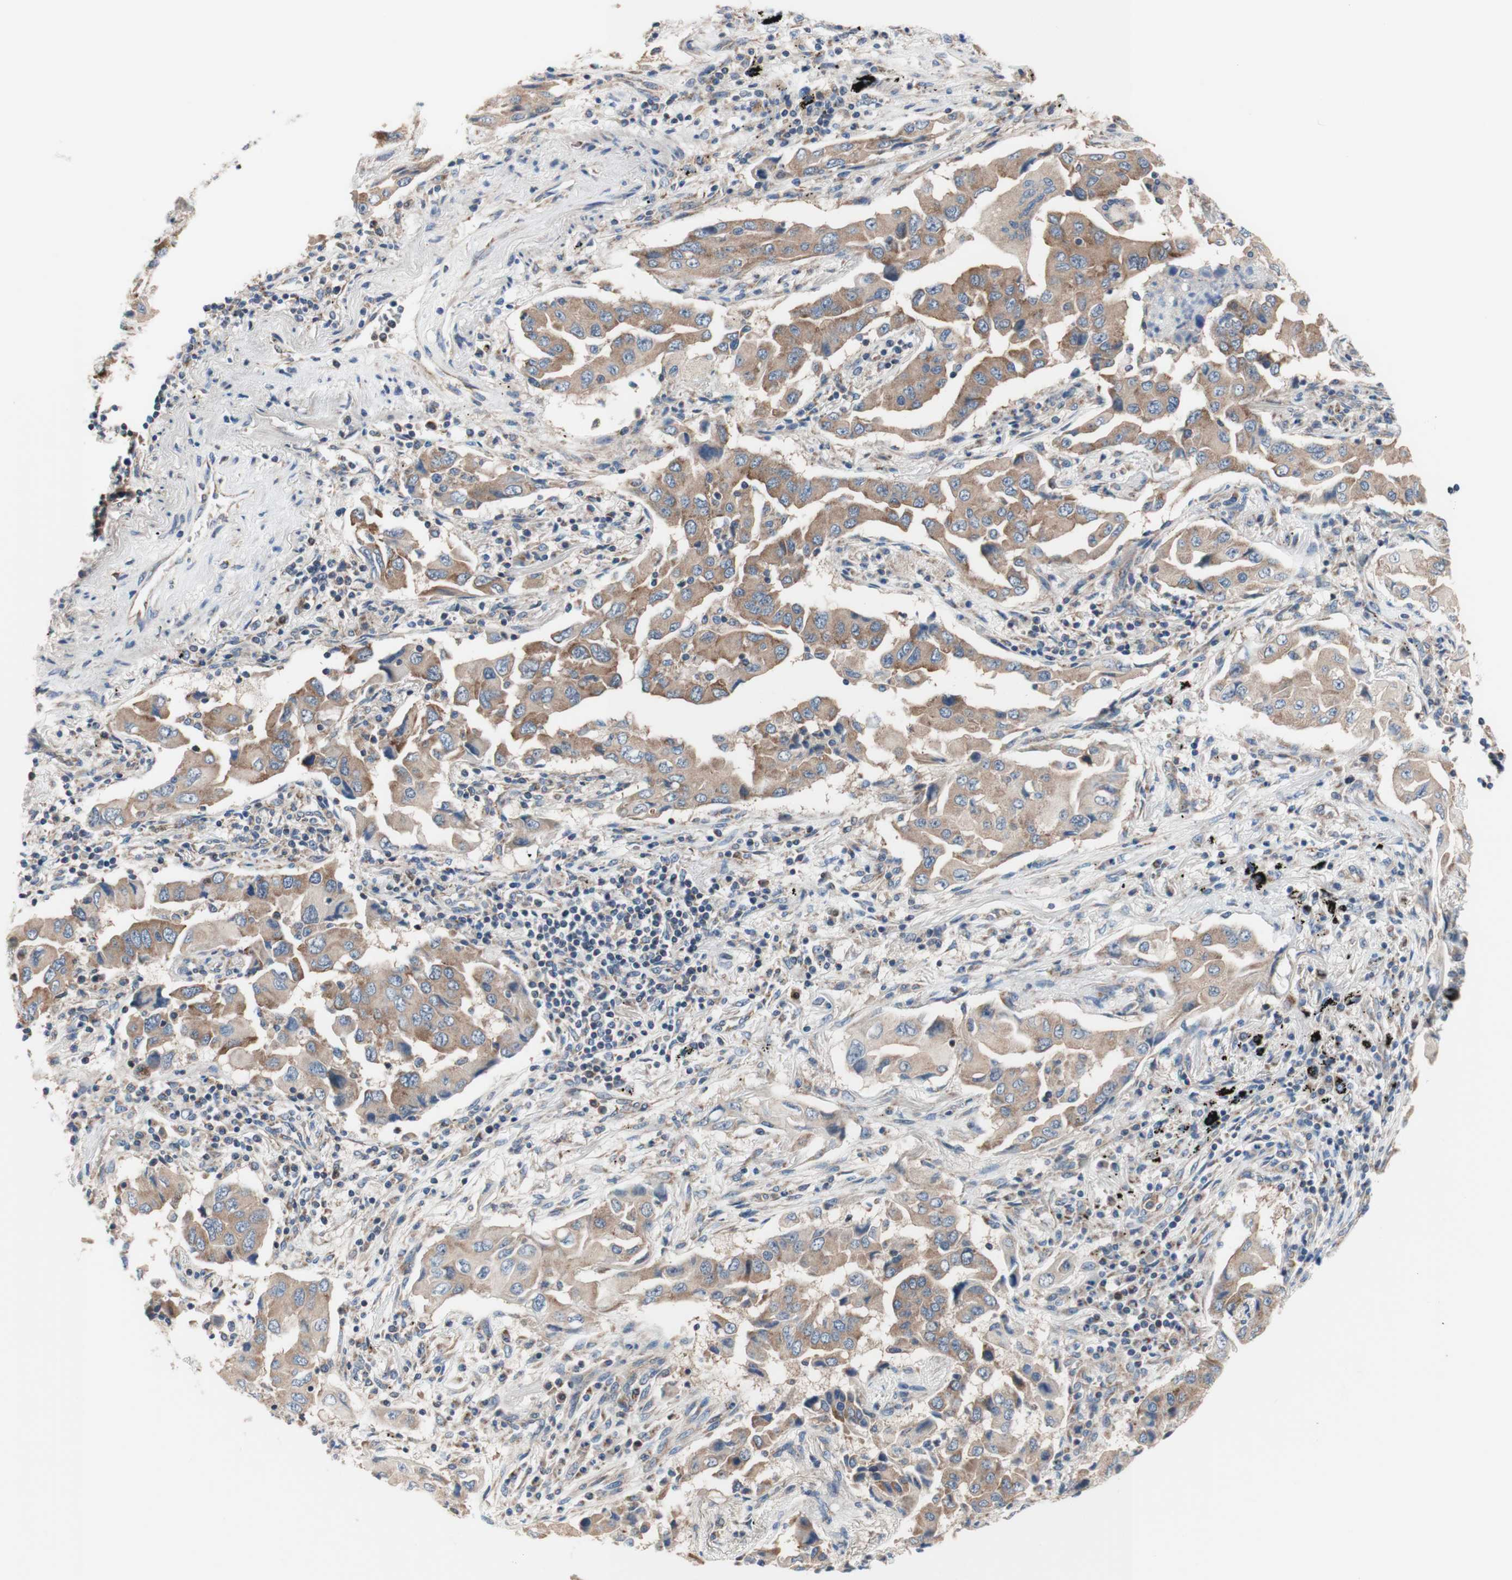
{"staining": {"intensity": "moderate", "quantity": ">75%", "location": "cytoplasmic/membranous"}, "tissue": "lung cancer", "cell_type": "Tumor cells", "image_type": "cancer", "snomed": [{"axis": "morphology", "description": "Adenocarcinoma, NOS"}, {"axis": "topography", "description": "Lung"}], "caption": "Immunohistochemistry photomicrograph of neoplastic tissue: human lung adenocarcinoma stained using immunohistochemistry (IHC) displays medium levels of moderate protein expression localized specifically in the cytoplasmic/membranous of tumor cells, appearing as a cytoplasmic/membranous brown color.", "gene": "FMR1", "patient": {"sex": "female", "age": 65}}